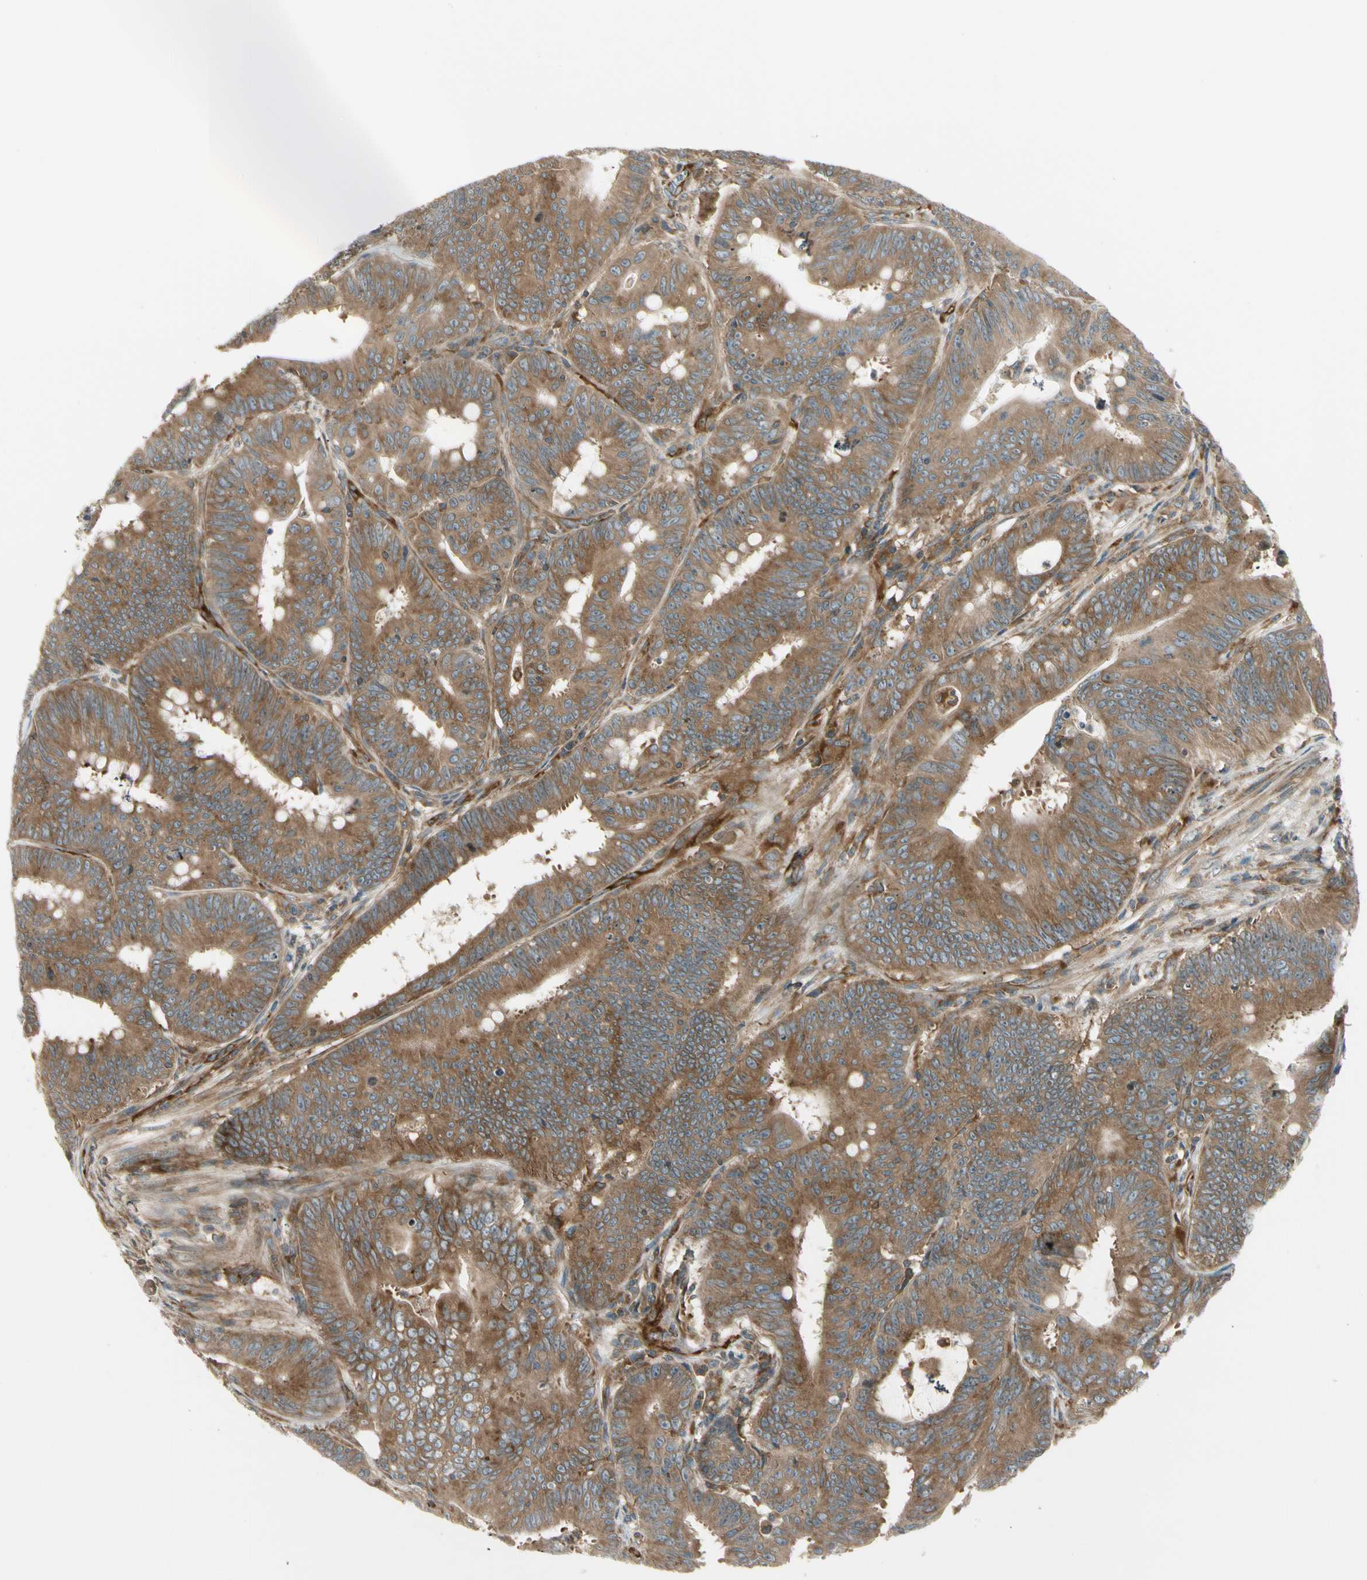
{"staining": {"intensity": "moderate", "quantity": ">75%", "location": "cytoplasmic/membranous"}, "tissue": "colorectal cancer", "cell_type": "Tumor cells", "image_type": "cancer", "snomed": [{"axis": "morphology", "description": "Adenocarcinoma, NOS"}, {"axis": "topography", "description": "Colon"}], "caption": "High-magnification brightfield microscopy of colorectal adenocarcinoma stained with DAB (3,3'-diaminobenzidine) (brown) and counterstained with hematoxylin (blue). tumor cells exhibit moderate cytoplasmic/membranous expression is seen in about>75% of cells.", "gene": "TRIO", "patient": {"sex": "male", "age": 45}}